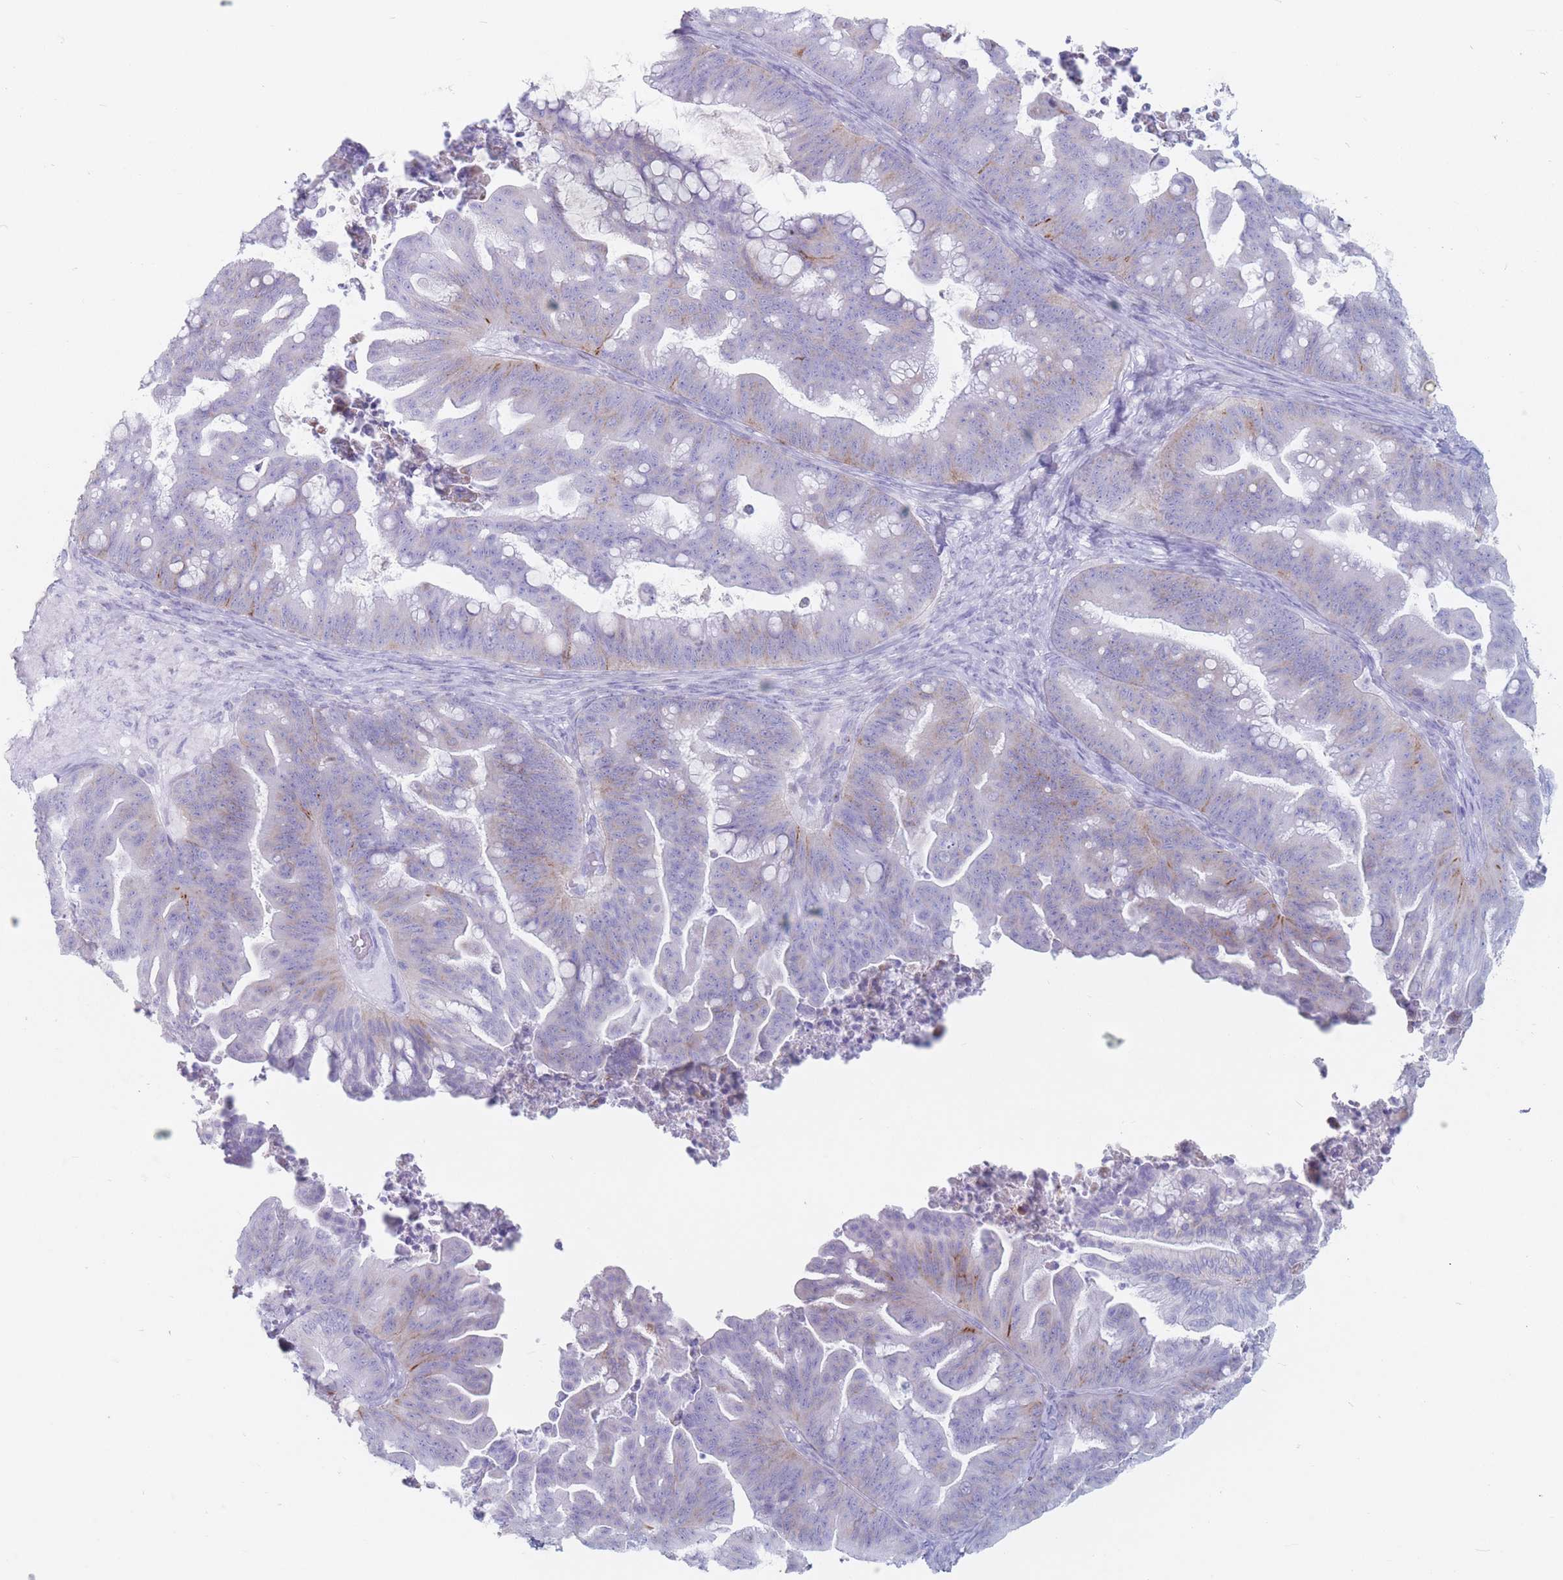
{"staining": {"intensity": "moderate", "quantity": "<25%", "location": "cytoplasmic/membranous"}, "tissue": "ovarian cancer", "cell_type": "Tumor cells", "image_type": "cancer", "snomed": [{"axis": "morphology", "description": "Cystadenocarcinoma, mucinous, NOS"}, {"axis": "topography", "description": "Ovary"}], "caption": "A brown stain shows moderate cytoplasmic/membranous expression of a protein in human ovarian cancer tumor cells.", "gene": "ST3GAL5", "patient": {"sex": "female", "age": 67}}